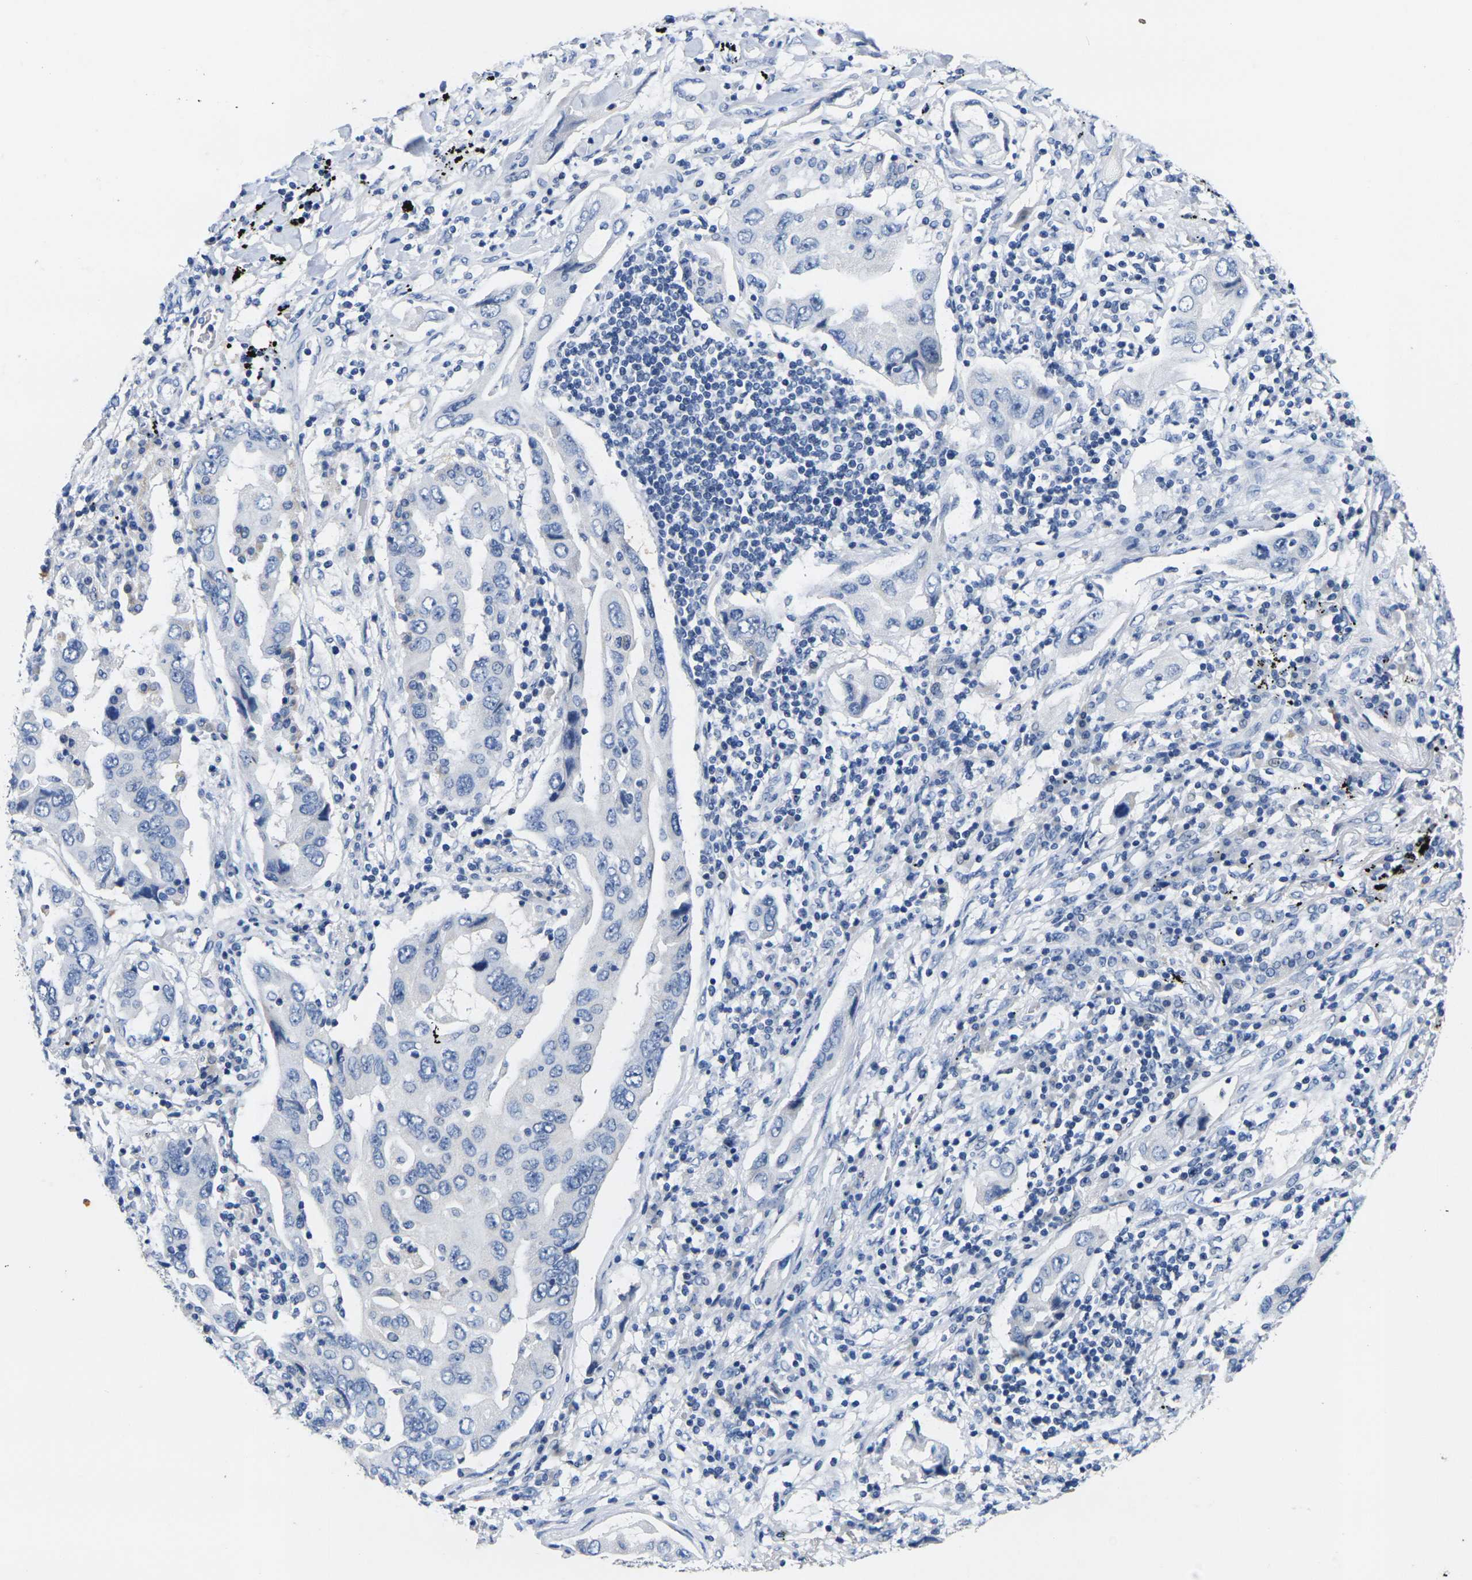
{"staining": {"intensity": "negative", "quantity": "none", "location": "none"}, "tissue": "lung cancer", "cell_type": "Tumor cells", "image_type": "cancer", "snomed": [{"axis": "morphology", "description": "Adenocarcinoma, NOS"}, {"axis": "topography", "description": "Lung"}], "caption": "Immunohistochemical staining of lung adenocarcinoma reveals no significant expression in tumor cells.", "gene": "NOCT", "patient": {"sex": "female", "age": 65}}